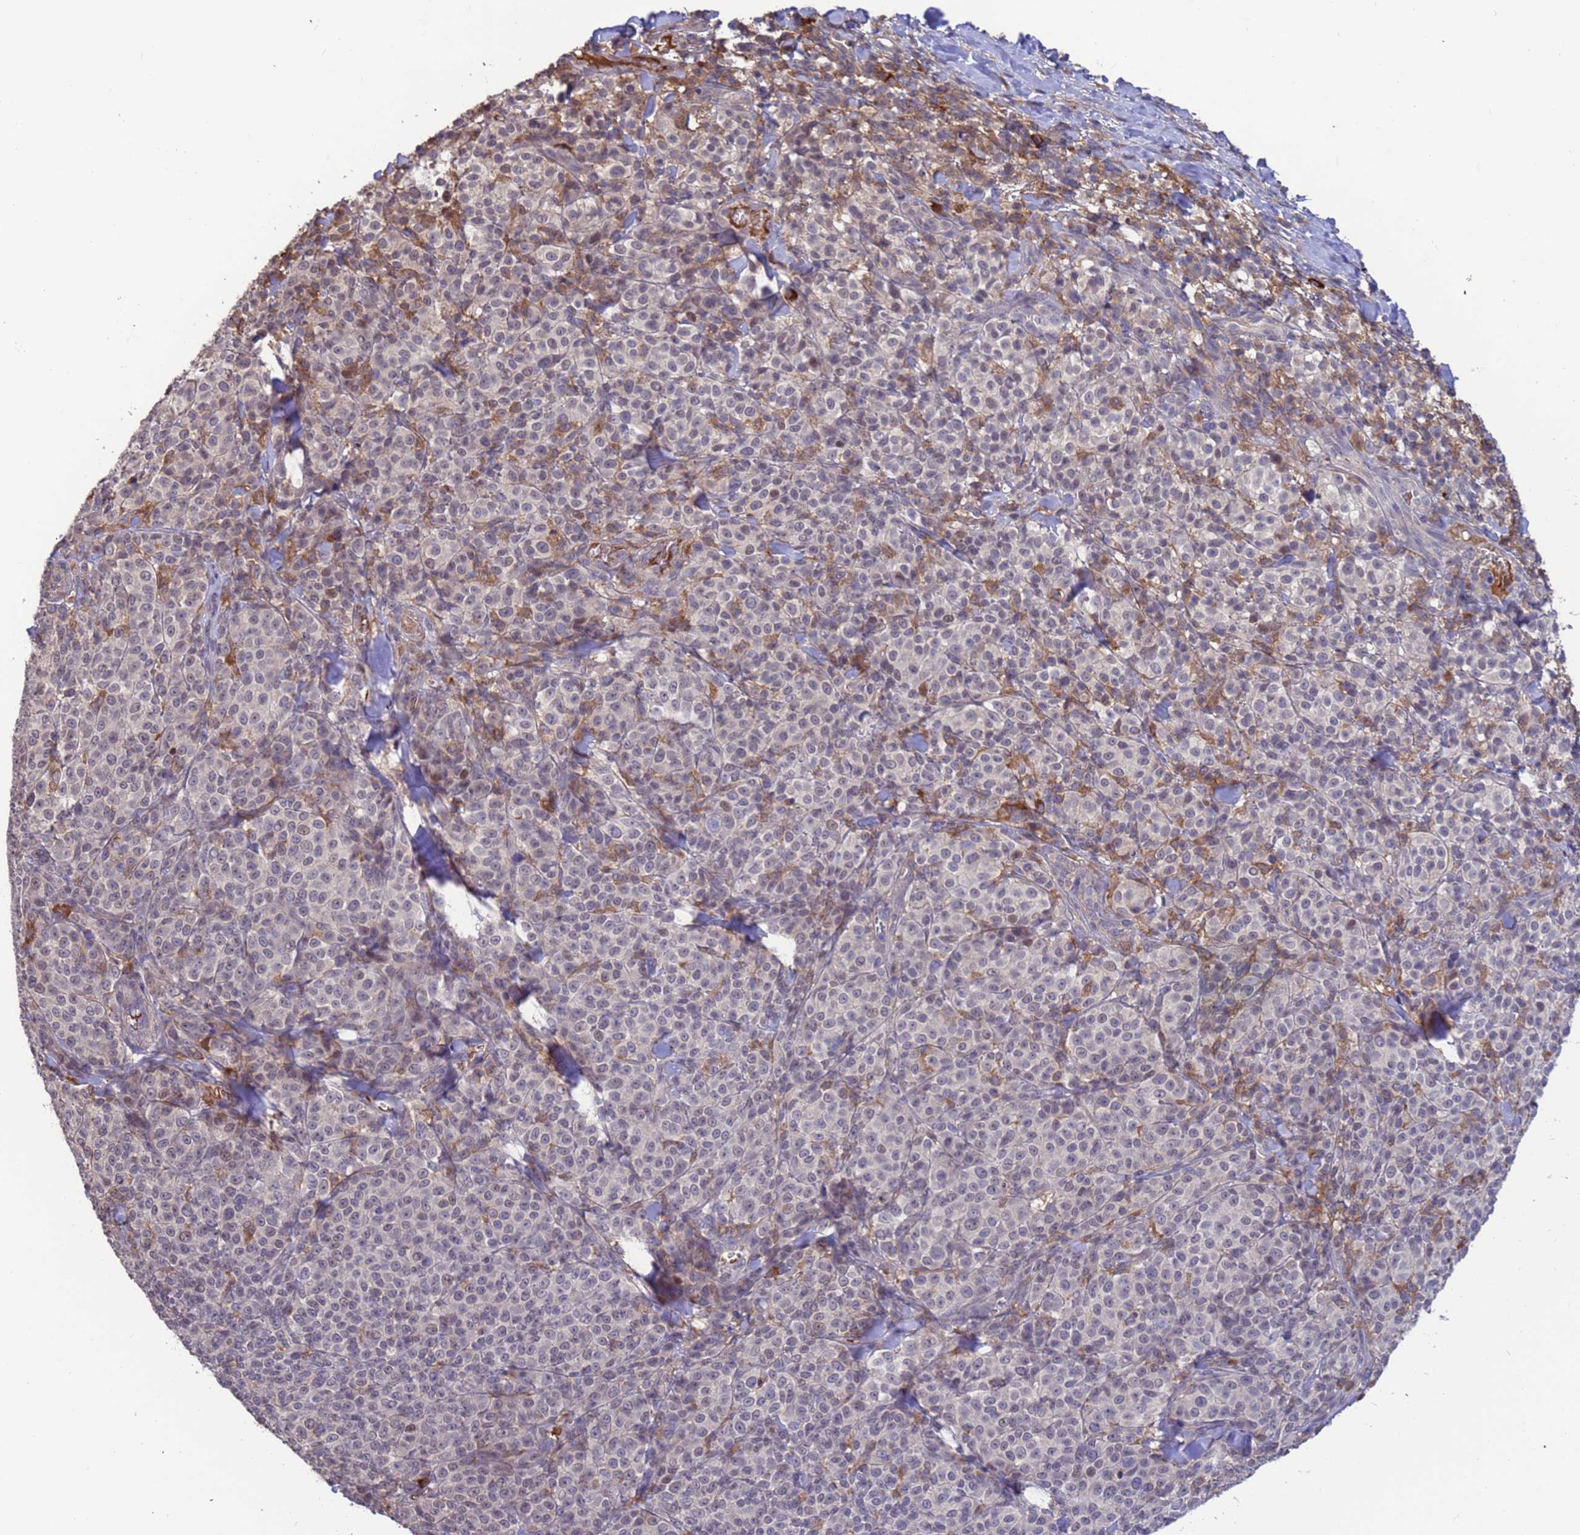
{"staining": {"intensity": "negative", "quantity": "none", "location": "none"}, "tissue": "melanoma", "cell_type": "Tumor cells", "image_type": "cancer", "snomed": [{"axis": "morphology", "description": "Normal tissue, NOS"}, {"axis": "morphology", "description": "Malignant melanoma, NOS"}, {"axis": "topography", "description": "Skin"}], "caption": "Immunohistochemistry (IHC) photomicrograph of neoplastic tissue: human melanoma stained with DAB (3,3'-diaminobenzidine) exhibits no significant protein staining in tumor cells.", "gene": "AMPD3", "patient": {"sex": "female", "age": 34}}